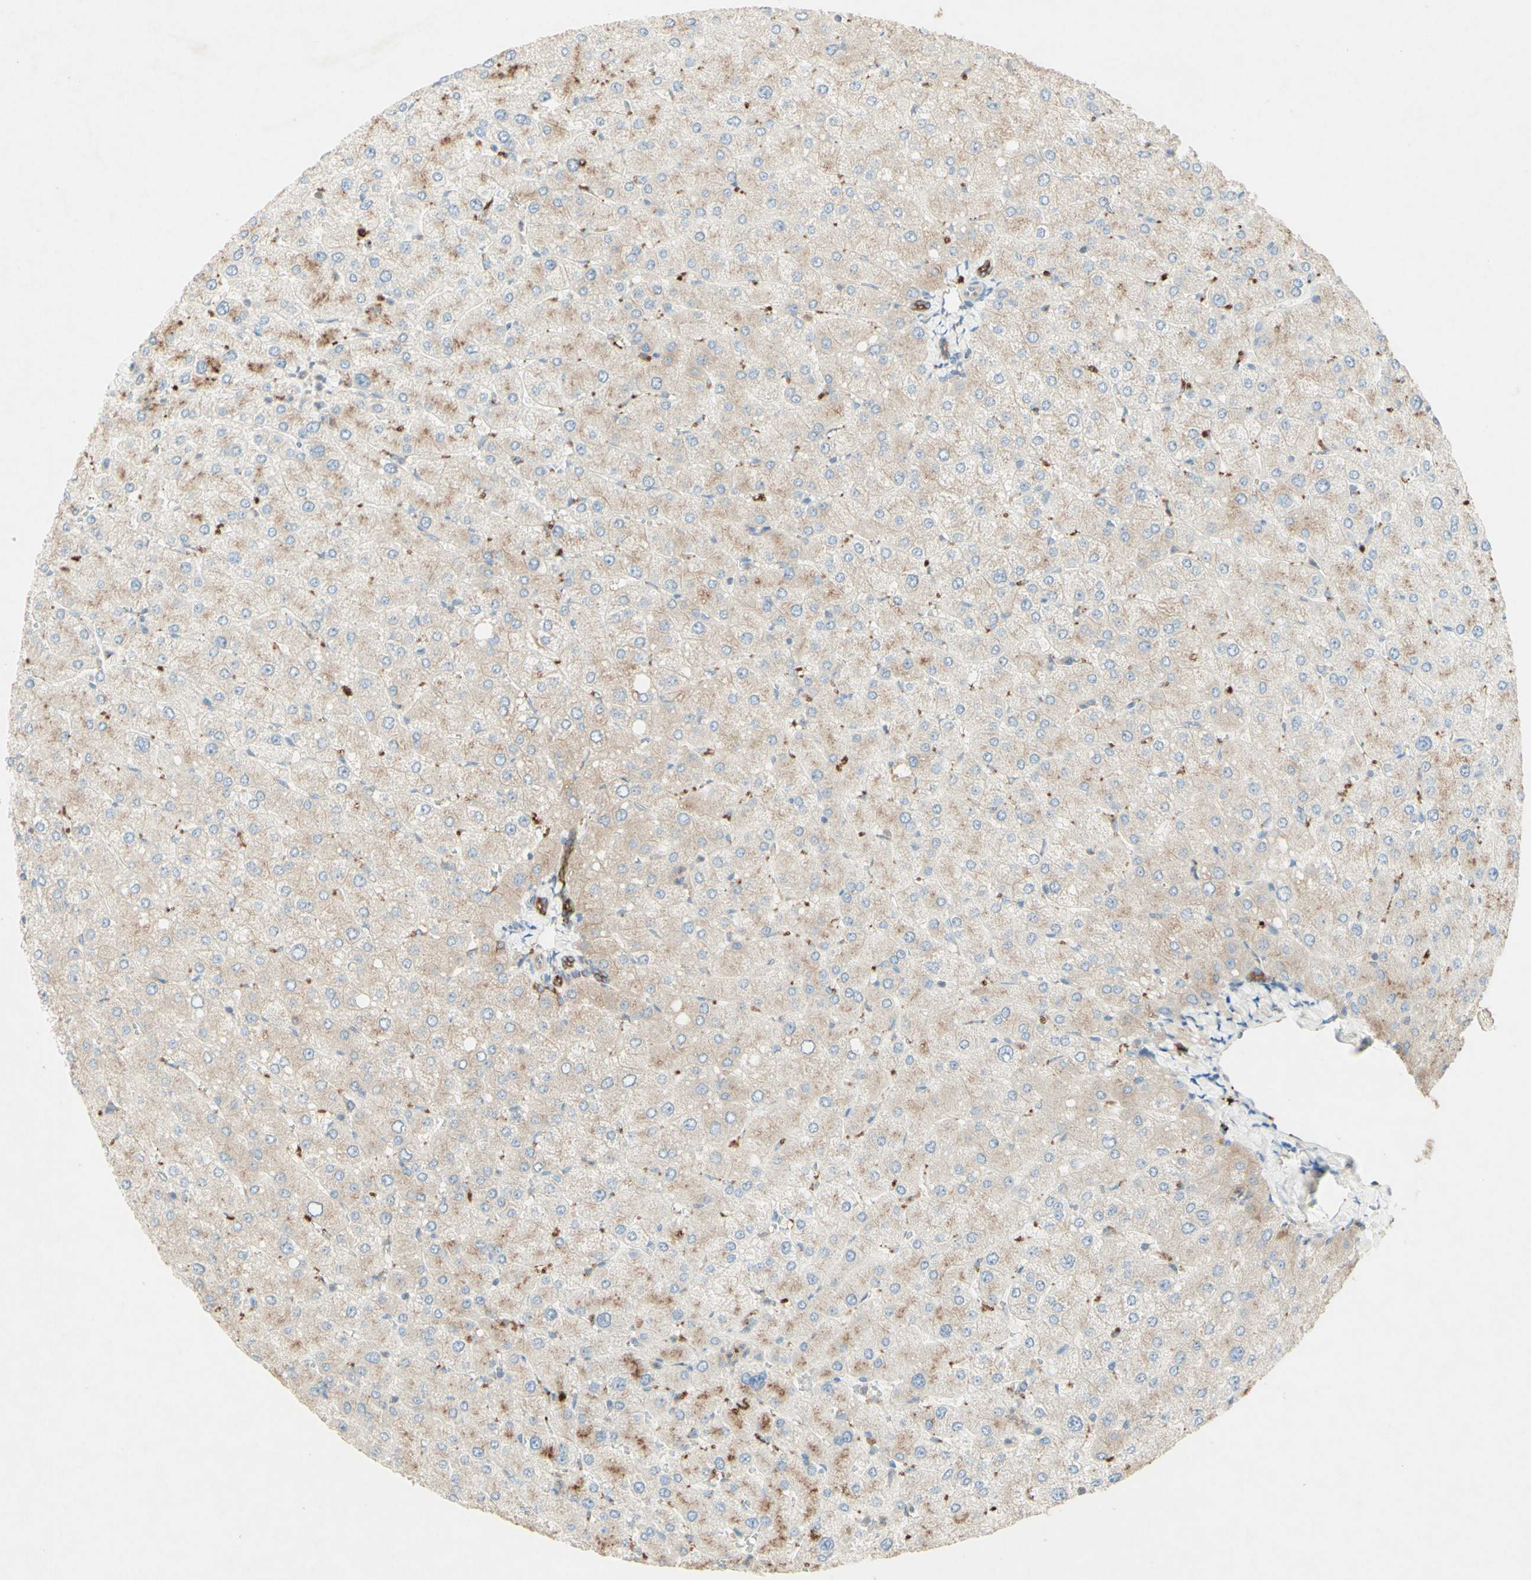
{"staining": {"intensity": "moderate", "quantity": ">75%", "location": "cytoplasmic/membranous"}, "tissue": "liver", "cell_type": "Cholangiocytes", "image_type": "normal", "snomed": [{"axis": "morphology", "description": "Normal tissue, NOS"}, {"axis": "topography", "description": "Liver"}], "caption": "Benign liver displays moderate cytoplasmic/membranous positivity in about >75% of cholangiocytes, visualized by immunohistochemistry.", "gene": "MTM1", "patient": {"sex": "male", "age": 55}}